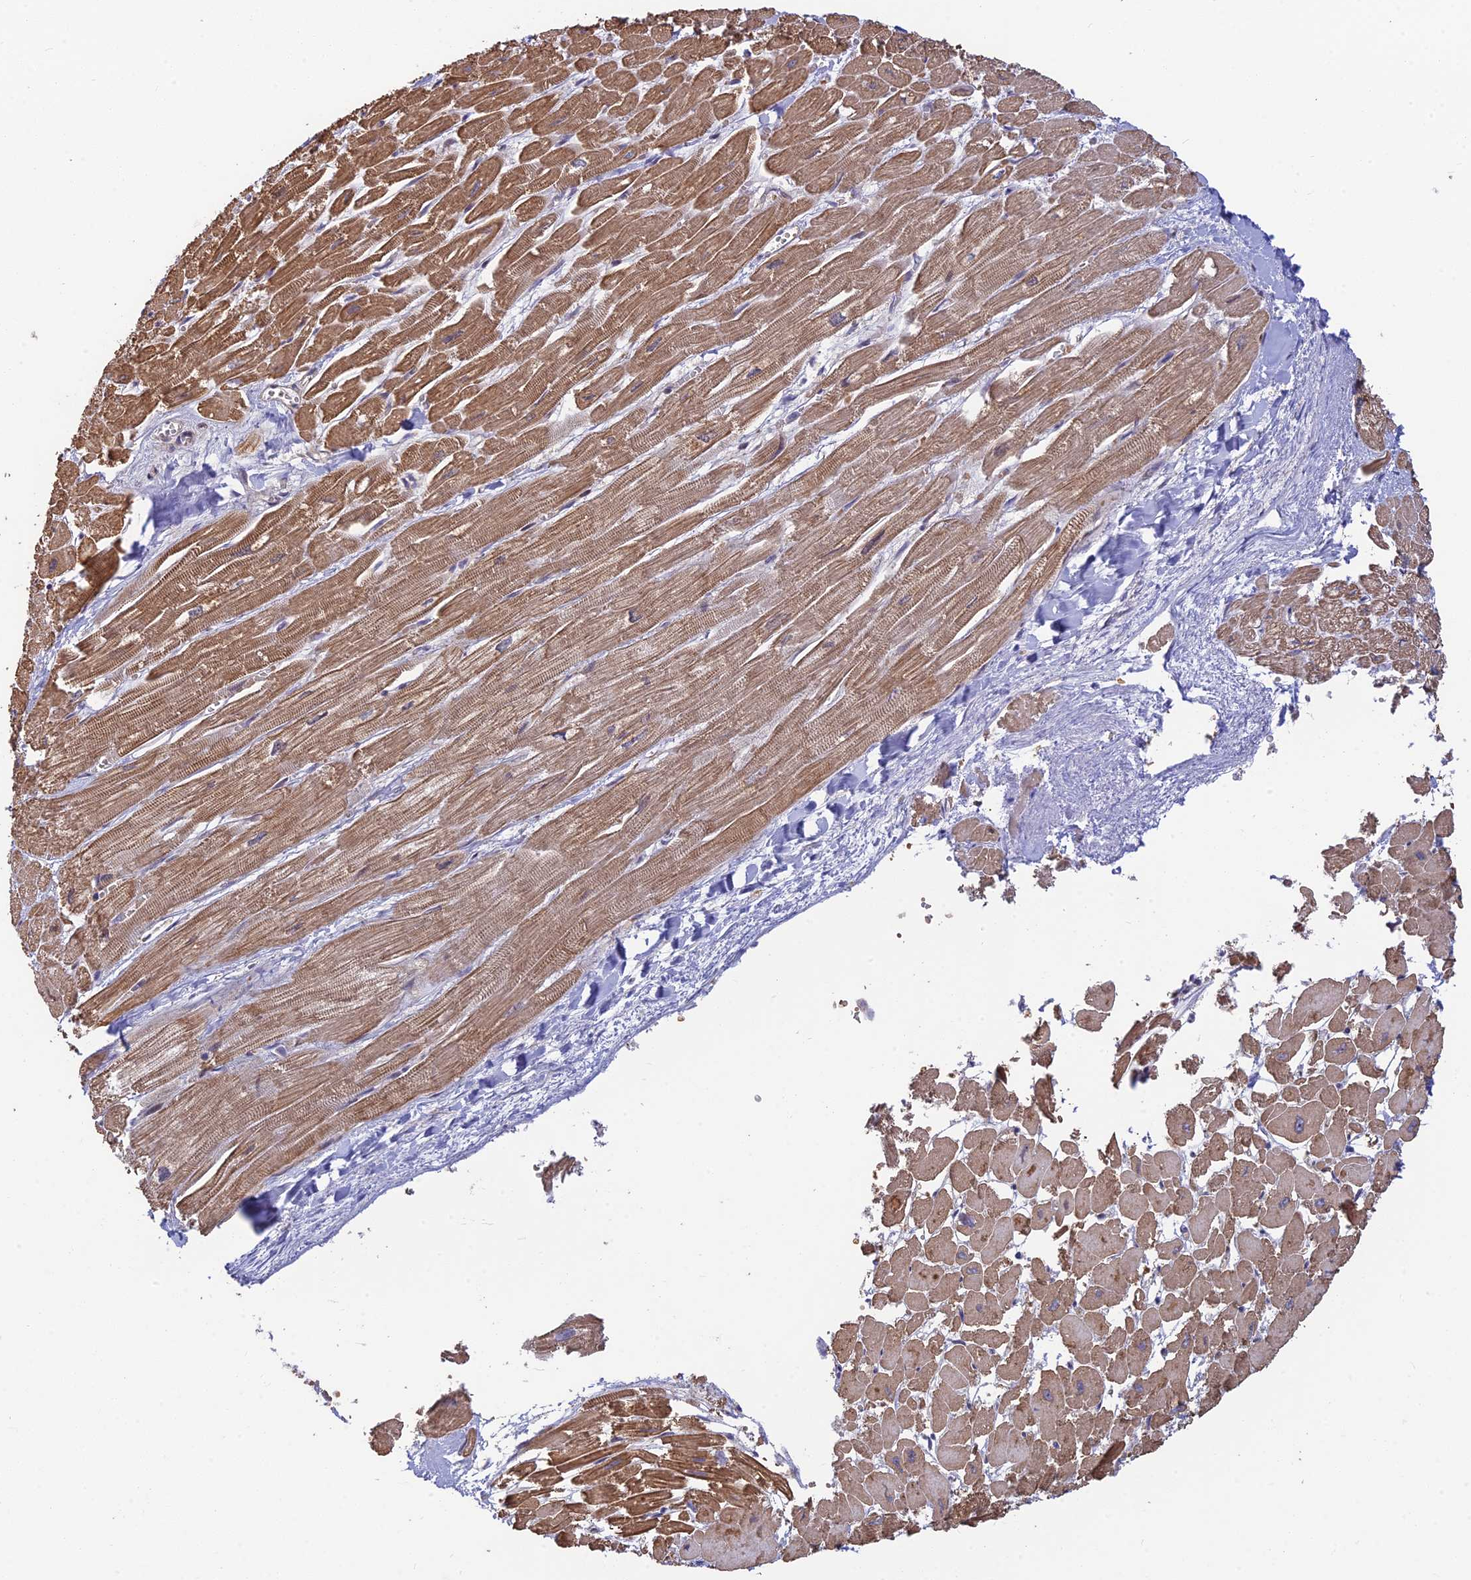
{"staining": {"intensity": "moderate", "quantity": ">75%", "location": "cytoplasmic/membranous"}, "tissue": "heart muscle", "cell_type": "Cardiomyocytes", "image_type": "normal", "snomed": [{"axis": "morphology", "description": "Normal tissue, NOS"}, {"axis": "topography", "description": "Heart"}], "caption": "About >75% of cardiomyocytes in benign human heart muscle display moderate cytoplasmic/membranous protein staining as visualized by brown immunohistochemical staining.", "gene": "UFSP2", "patient": {"sex": "male", "age": 54}}